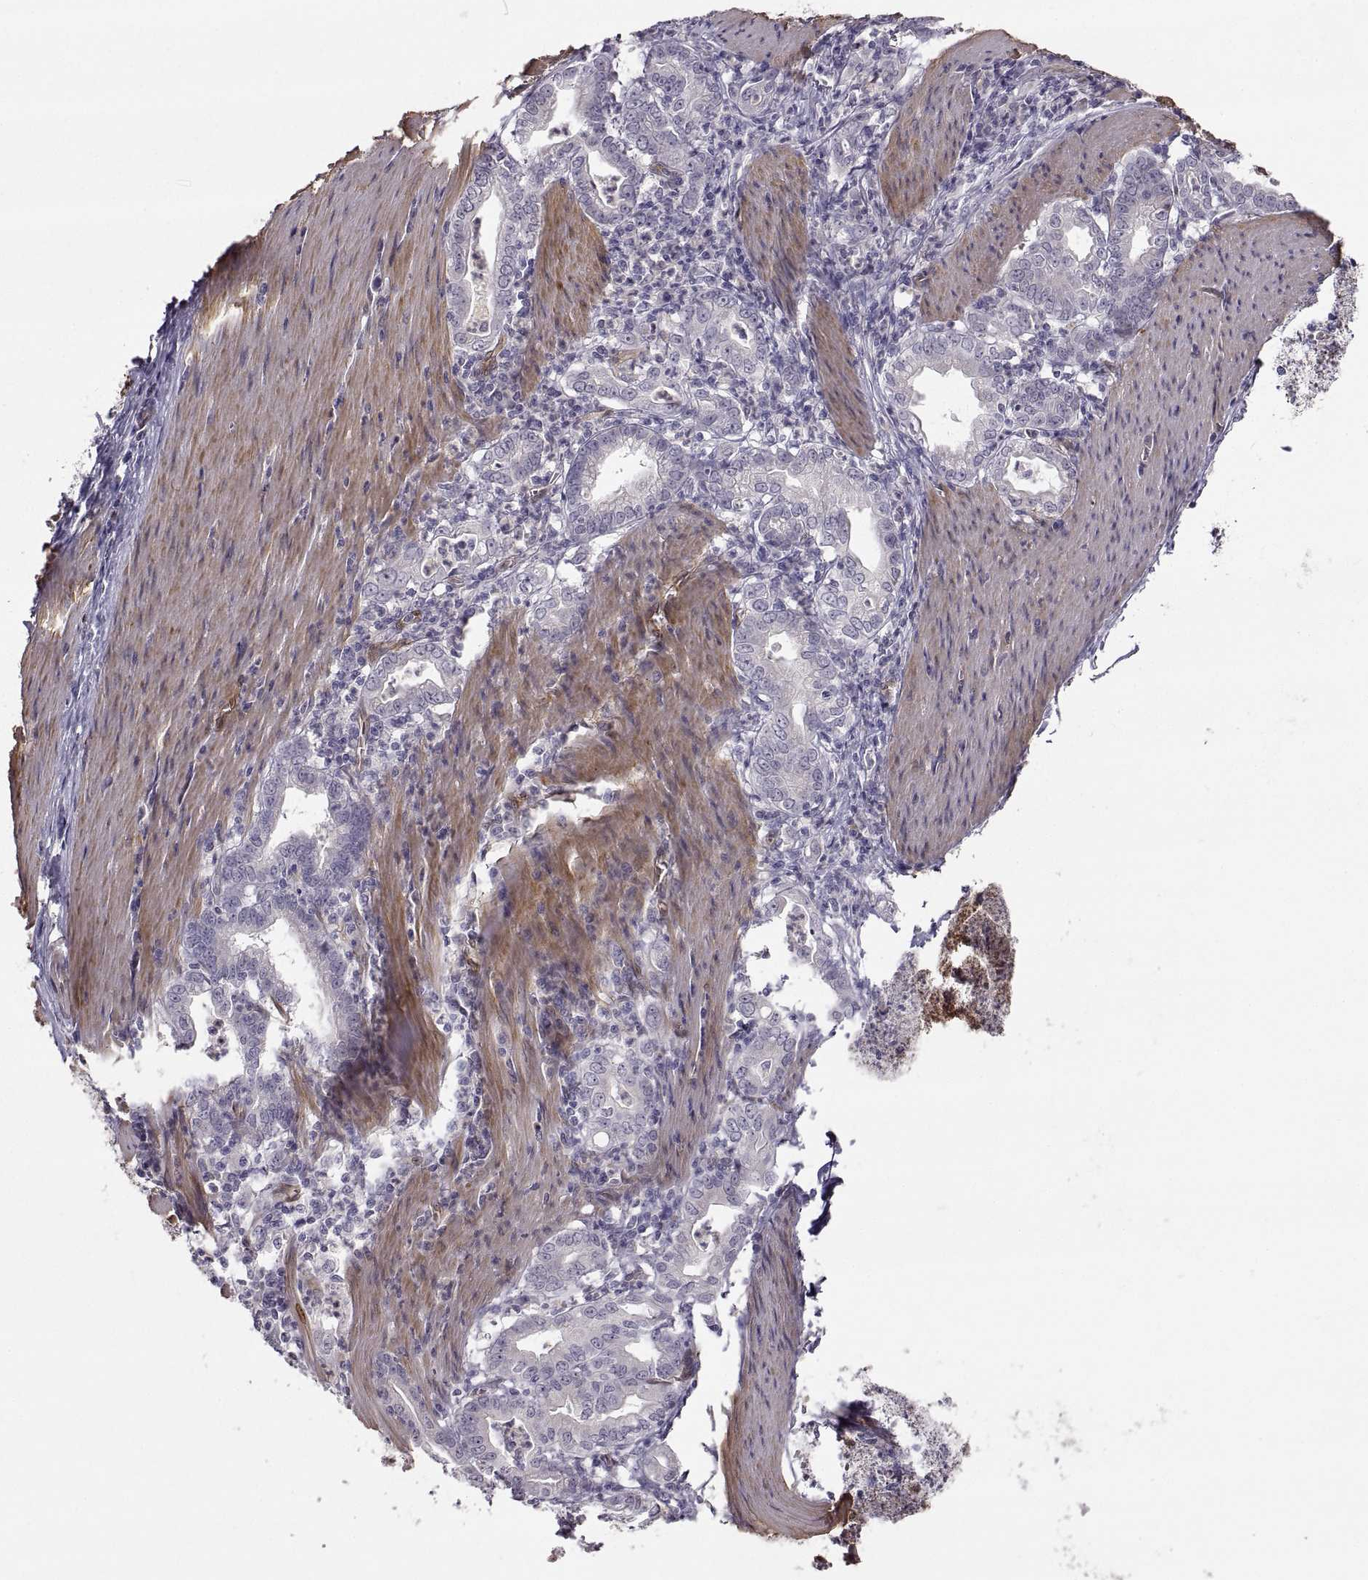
{"staining": {"intensity": "negative", "quantity": "none", "location": "none"}, "tissue": "stomach cancer", "cell_type": "Tumor cells", "image_type": "cancer", "snomed": [{"axis": "morphology", "description": "Adenocarcinoma, NOS"}, {"axis": "topography", "description": "Stomach, upper"}], "caption": "Tumor cells are negative for brown protein staining in stomach cancer (adenocarcinoma).", "gene": "PGM5", "patient": {"sex": "female", "age": 79}}